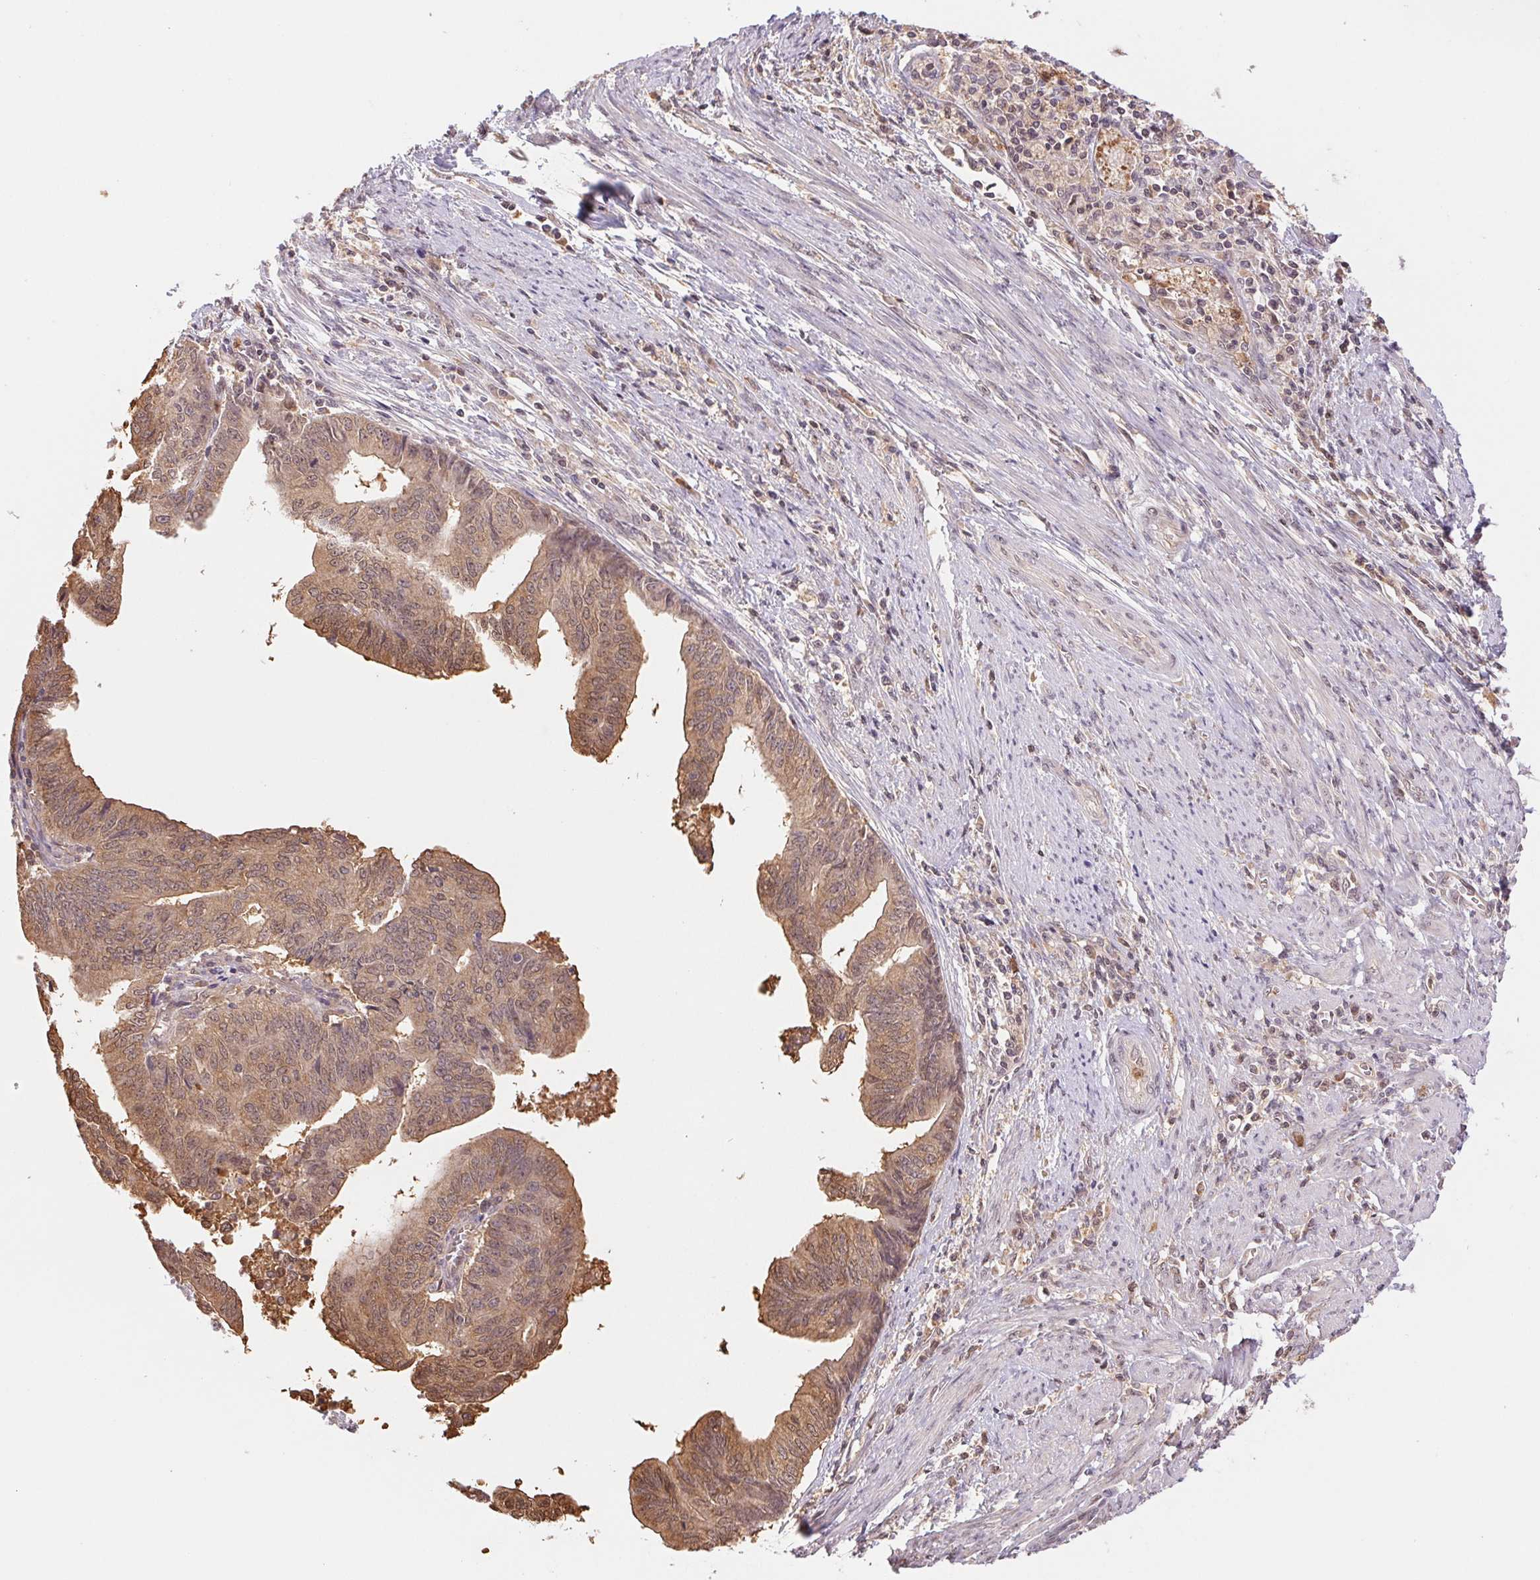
{"staining": {"intensity": "moderate", "quantity": "25%-75%", "location": "cytoplasmic/membranous"}, "tissue": "endometrial cancer", "cell_type": "Tumor cells", "image_type": "cancer", "snomed": [{"axis": "morphology", "description": "Adenocarcinoma, NOS"}, {"axis": "topography", "description": "Endometrium"}], "caption": "A histopathology image of human adenocarcinoma (endometrial) stained for a protein displays moderate cytoplasmic/membranous brown staining in tumor cells.", "gene": "CDC123", "patient": {"sex": "female", "age": 65}}